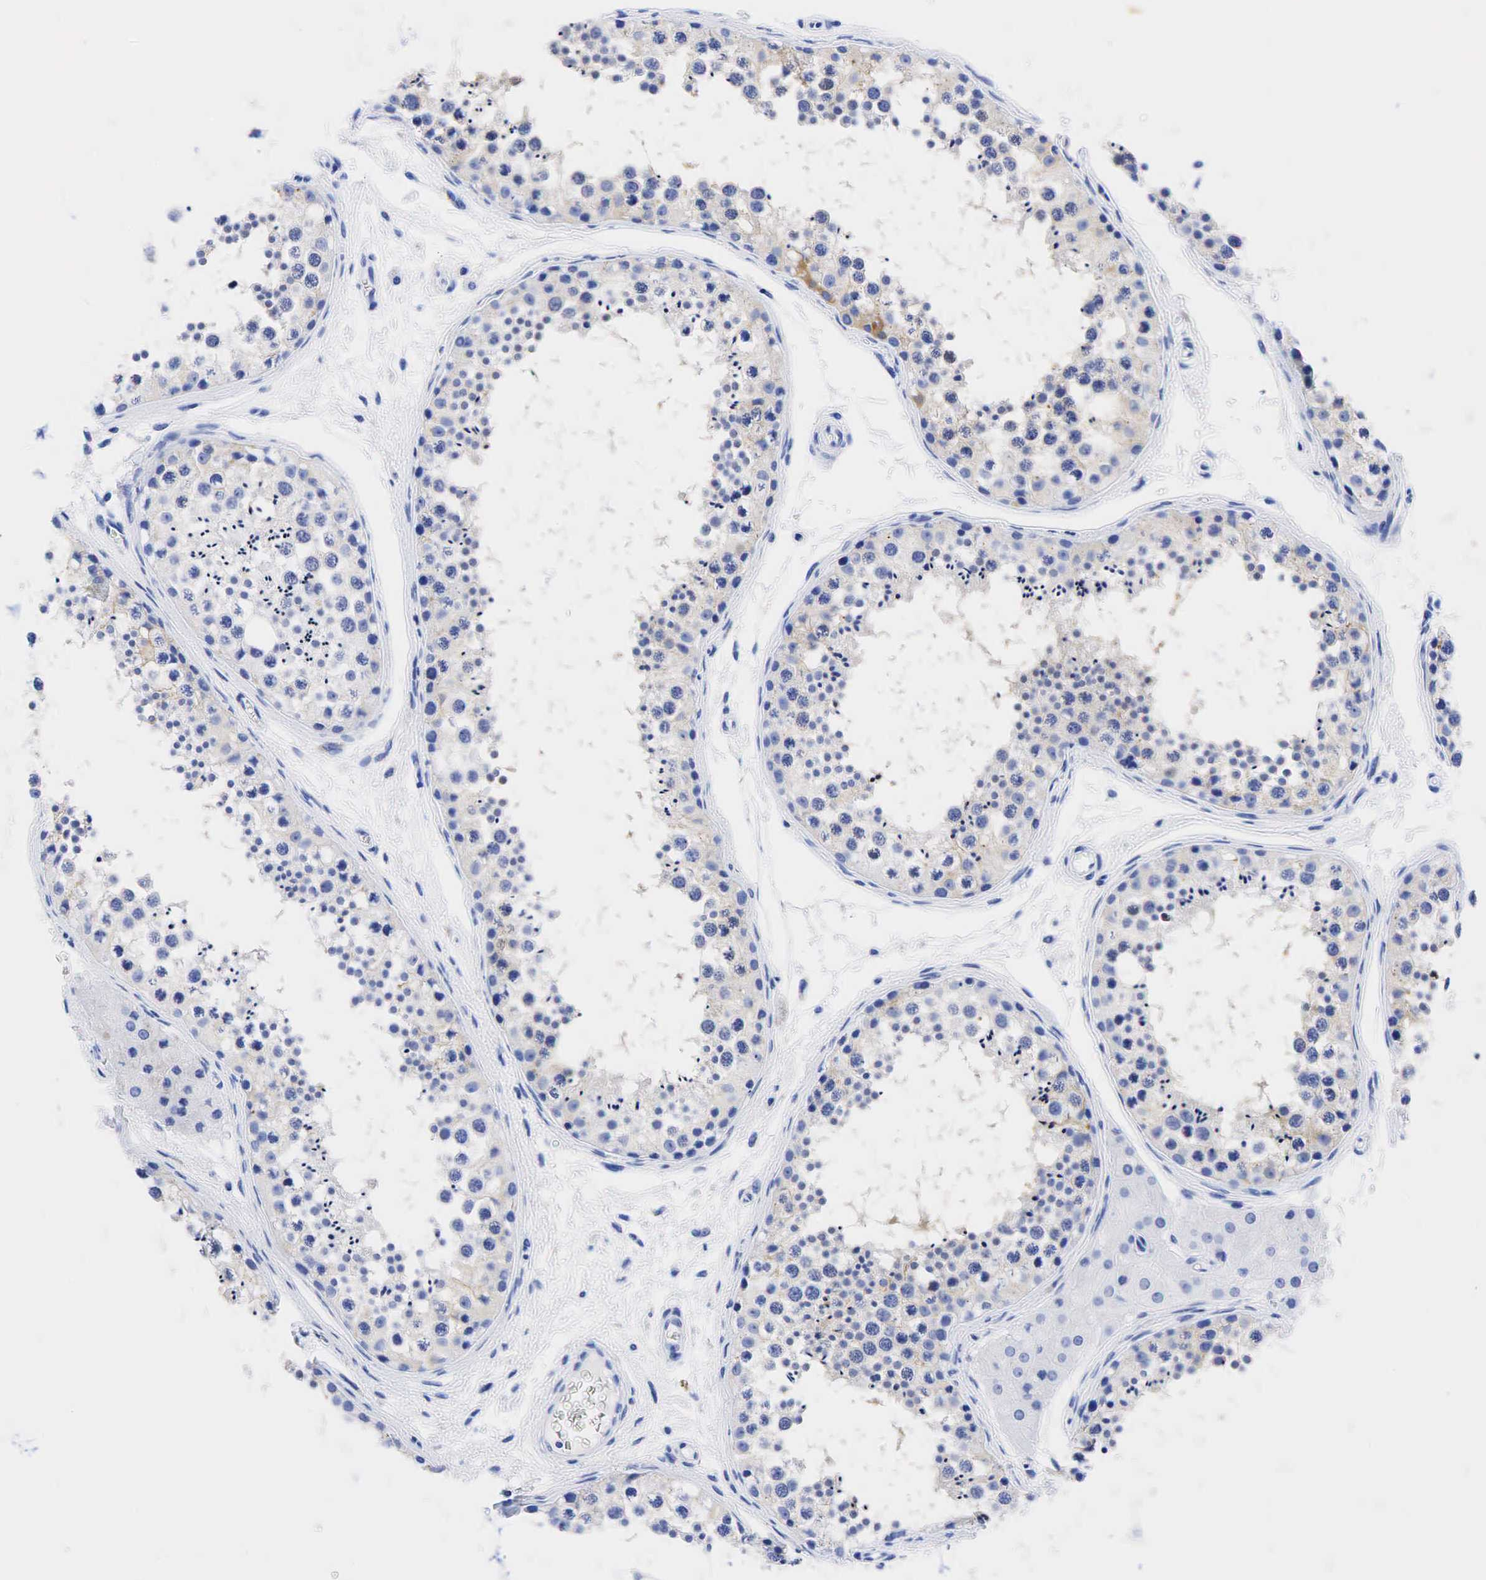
{"staining": {"intensity": "weak", "quantity": "25%-75%", "location": "cytoplasmic/membranous"}, "tissue": "testis", "cell_type": "Cells in seminiferous ducts", "image_type": "normal", "snomed": [{"axis": "morphology", "description": "Normal tissue, NOS"}, {"axis": "topography", "description": "Testis"}], "caption": "Weak cytoplasmic/membranous staining is identified in approximately 25%-75% of cells in seminiferous ducts in unremarkable testis.", "gene": "CHGA", "patient": {"sex": "male", "age": 57}}